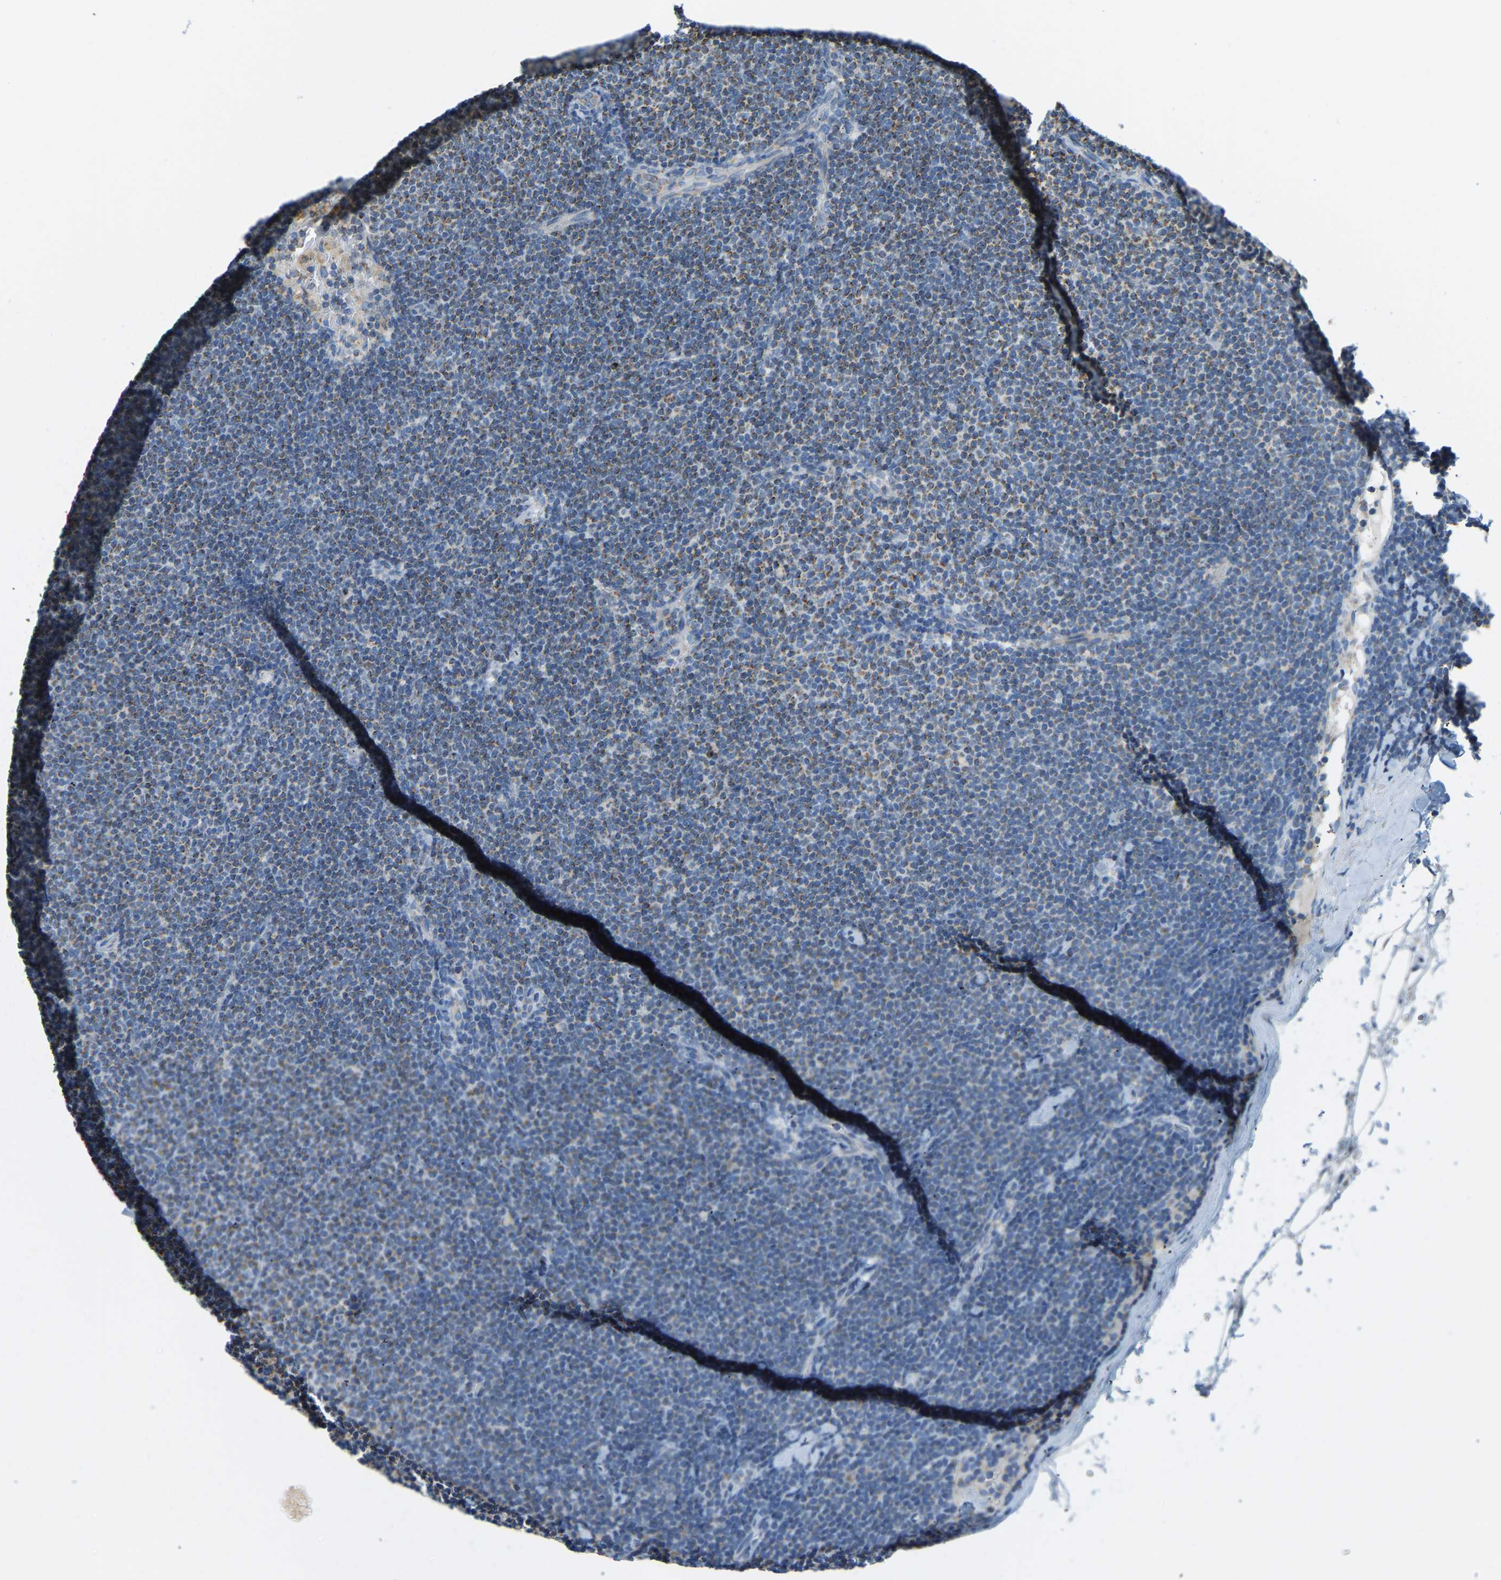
{"staining": {"intensity": "moderate", "quantity": "25%-75%", "location": "cytoplasmic/membranous"}, "tissue": "lymphoma", "cell_type": "Tumor cells", "image_type": "cancer", "snomed": [{"axis": "morphology", "description": "Malignant lymphoma, non-Hodgkin's type, Low grade"}, {"axis": "topography", "description": "Lymph node"}], "caption": "Lymphoma stained for a protein exhibits moderate cytoplasmic/membranous positivity in tumor cells. The protein of interest is stained brown, and the nuclei are stained in blue (DAB (3,3'-diaminobenzidine) IHC with brightfield microscopy, high magnification).", "gene": "GDA", "patient": {"sex": "female", "age": 53}}